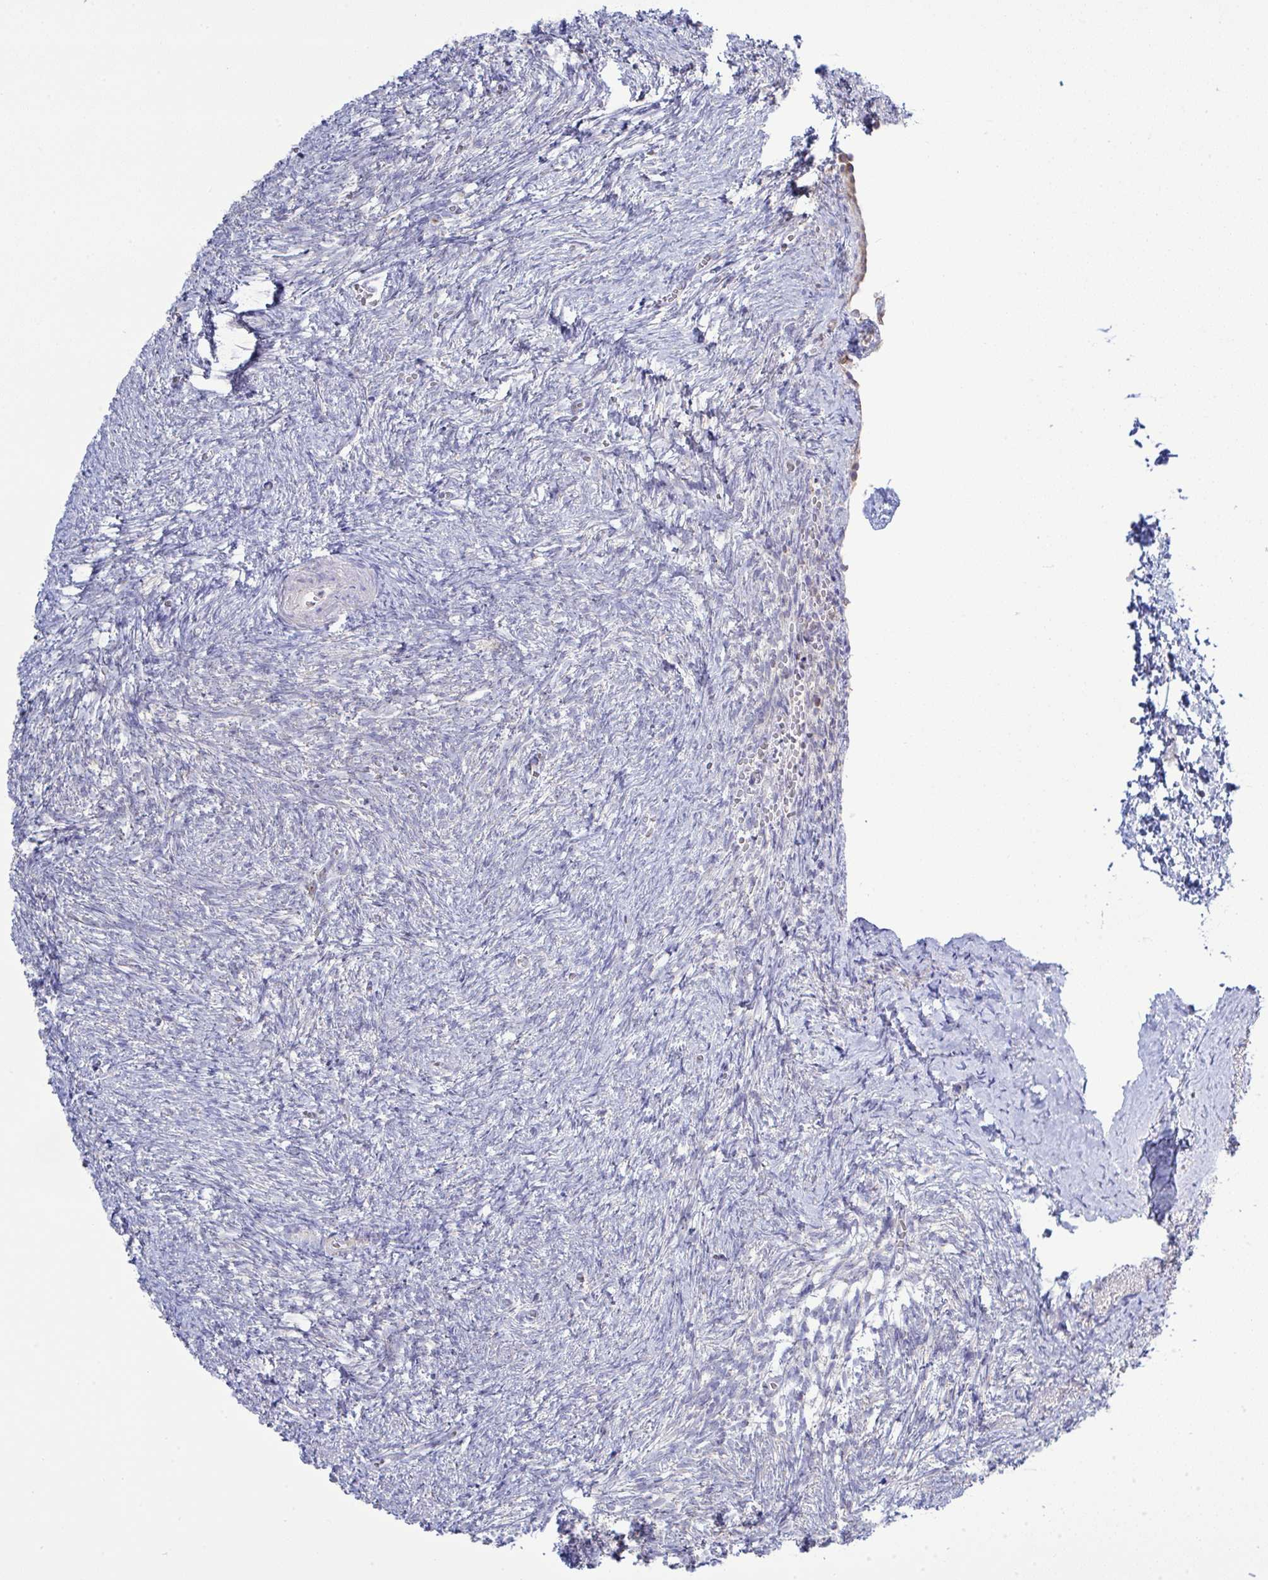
{"staining": {"intensity": "moderate", "quantity": "<25%", "location": "cytoplasmic/membranous"}, "tissue": "ovary", "cell_type": "Follicle cells", "image_type": "normal", "snomed": [{"axis": "morphology", "description": "Normal tissue, NOS"}, {"axis": "topography", "description": "Ovary"}], "caption": "Human ovary stained for a protein (brown) displays moderate cytoplasmic/membranous positive staining in about <25% of follicle cells.", "gene": "NDUFA7", "patient": {"sex": "female", "age": 41}}